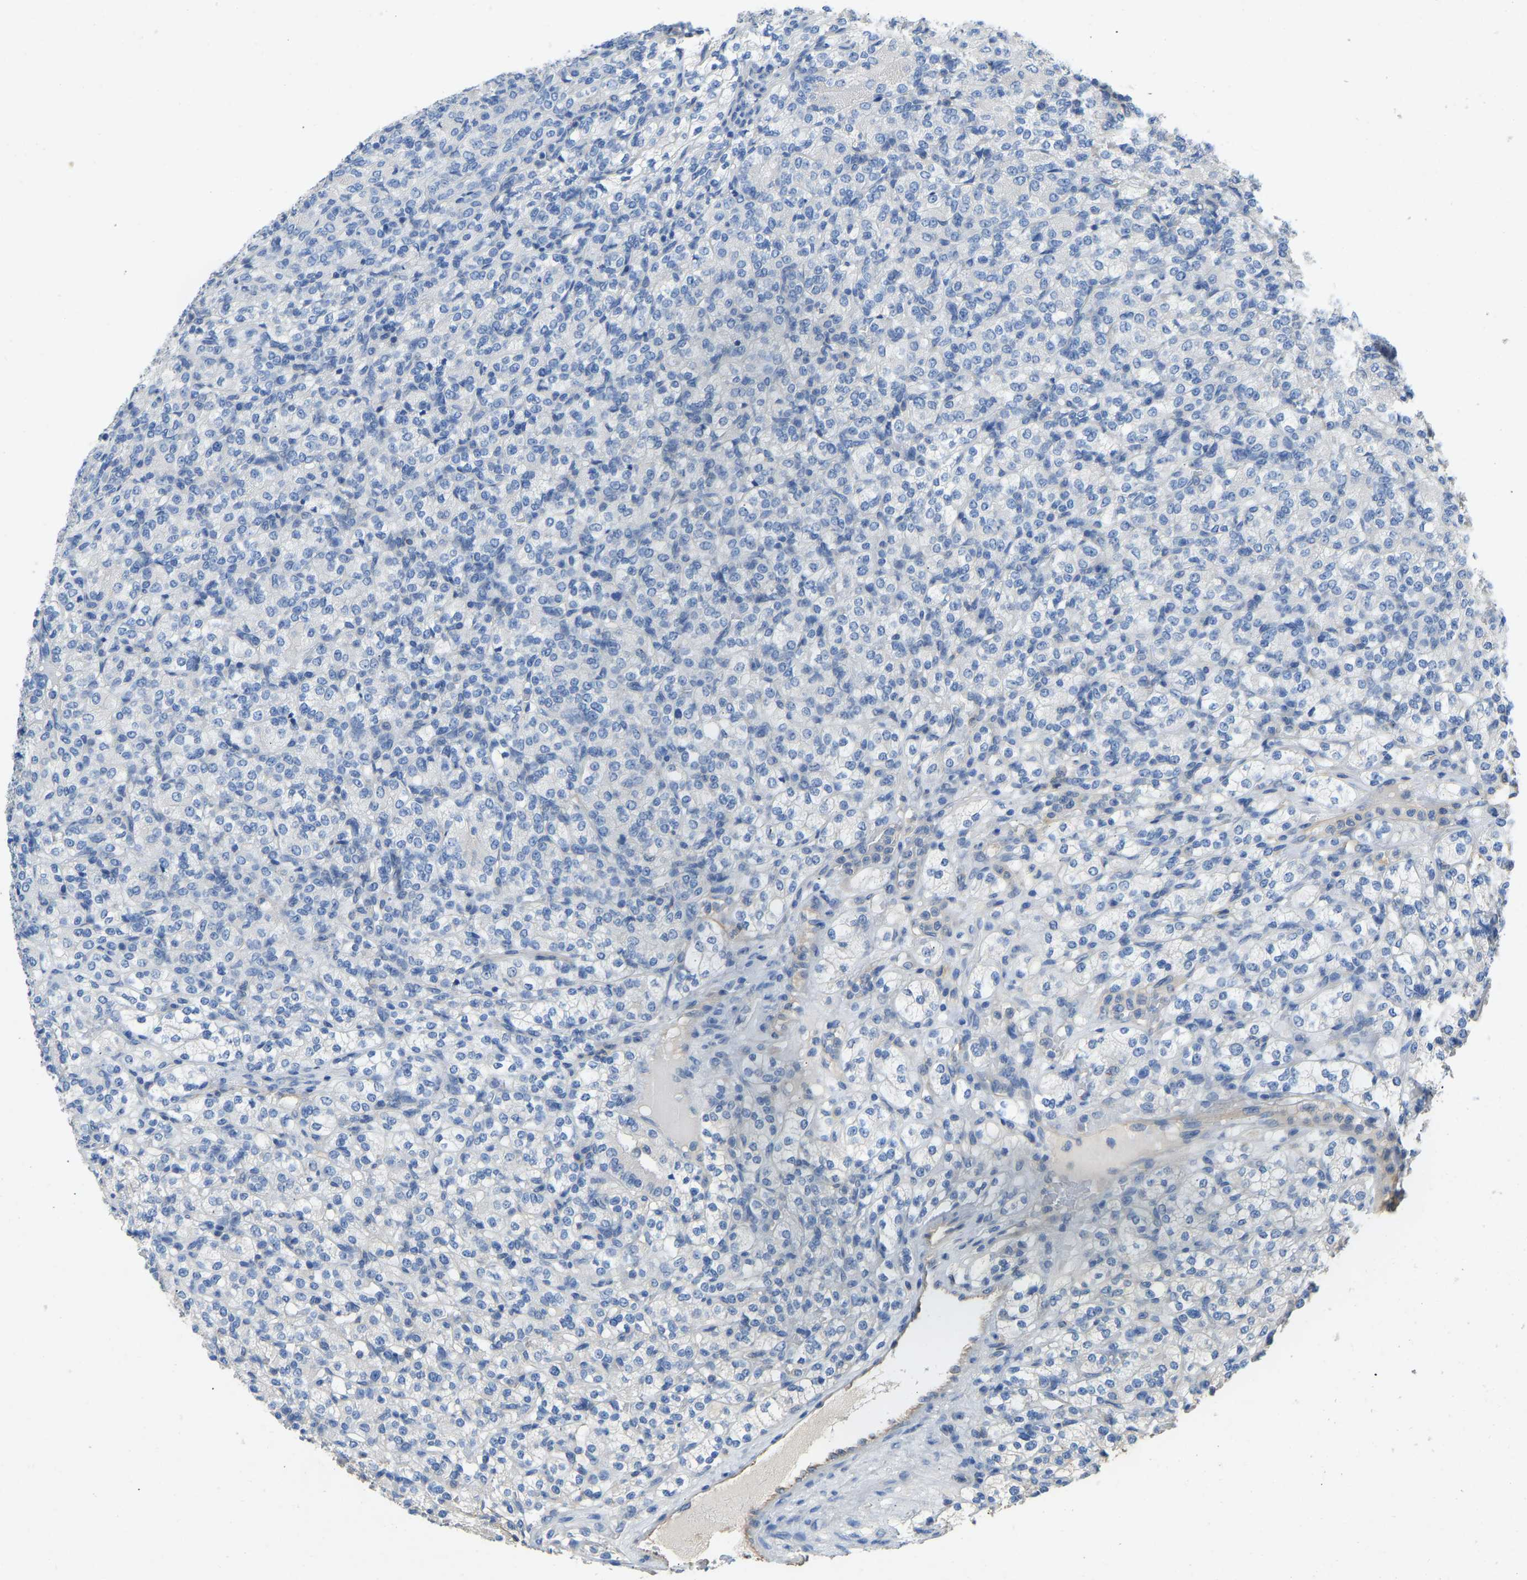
{"staining": {"intensity": "negative", "quantity": "none", "location": "none"}, "tissue": "renal cancer", "cell_type": "Tumor cells", "image_type": "cancer", "snomed": [{"axis": "morphology", "description": "Adenocarcinoma, NOS"}, {"axis": "topography", "description": "Kidney"}], "caption": "Immunohistochemistry (IHC) of human renal cancer (adenocarcinoma) displays no staining in tumor cells.", "gene": "TECTA", "patient": {"sex": "male", "age": 77}}